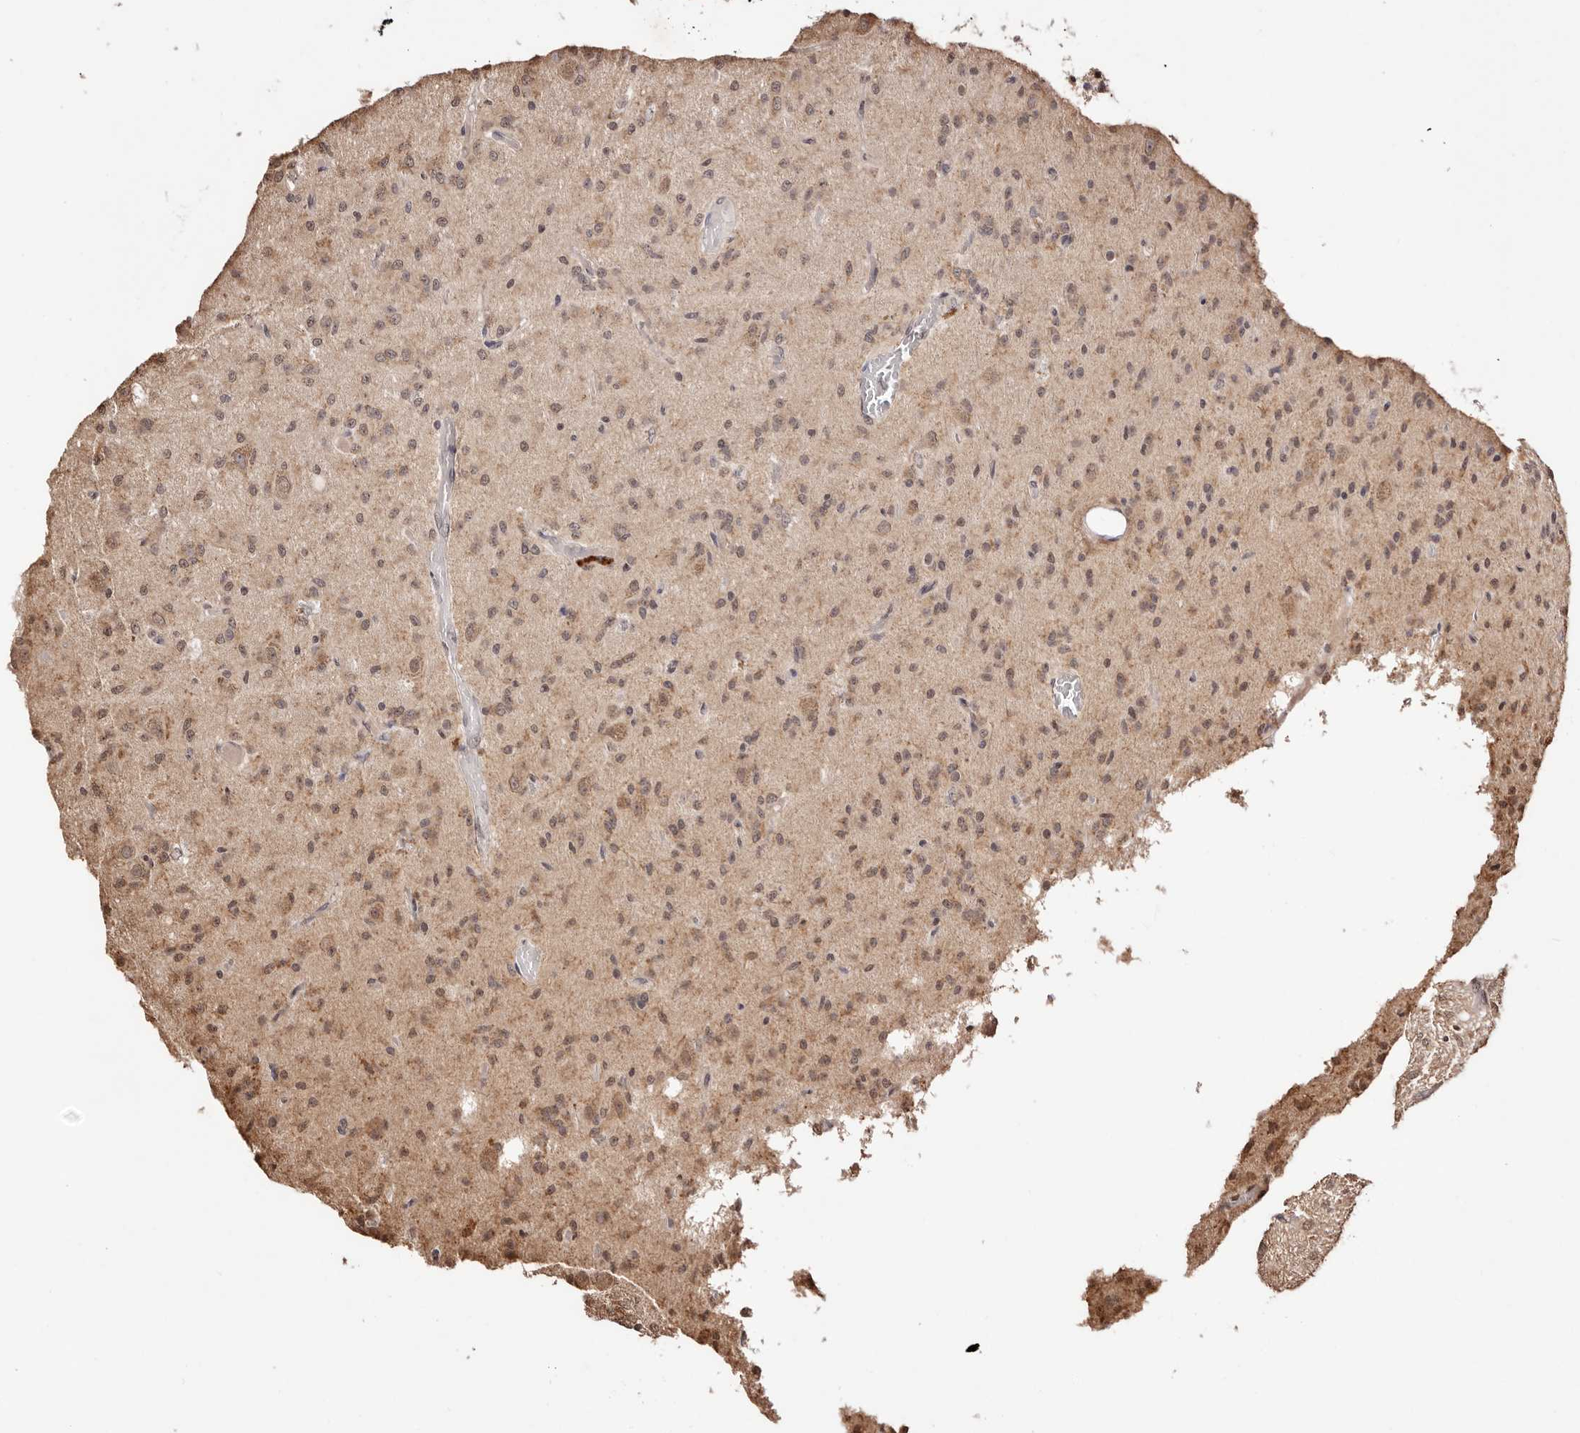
{"staining": {"intensity": "weak", "quantity": ">75%", "location": "cytoplasmic/membranous,nuclear"}, "tissue": "glioma", "cell_type": "Tumor cells", "image_type": "cancer", "snomed": [{"axis": "morphology", "description": "Glioma, malignant, High grade"}, {"axis": "topography", "description": "Brain"}], "caption": "Weak cytoplasmic/membranous and nuclear positivity is seen in approximately >75% of tumor cells in glioma.", "gene": "BICRAL", "patient": {"sex": "female", "age": 59}}